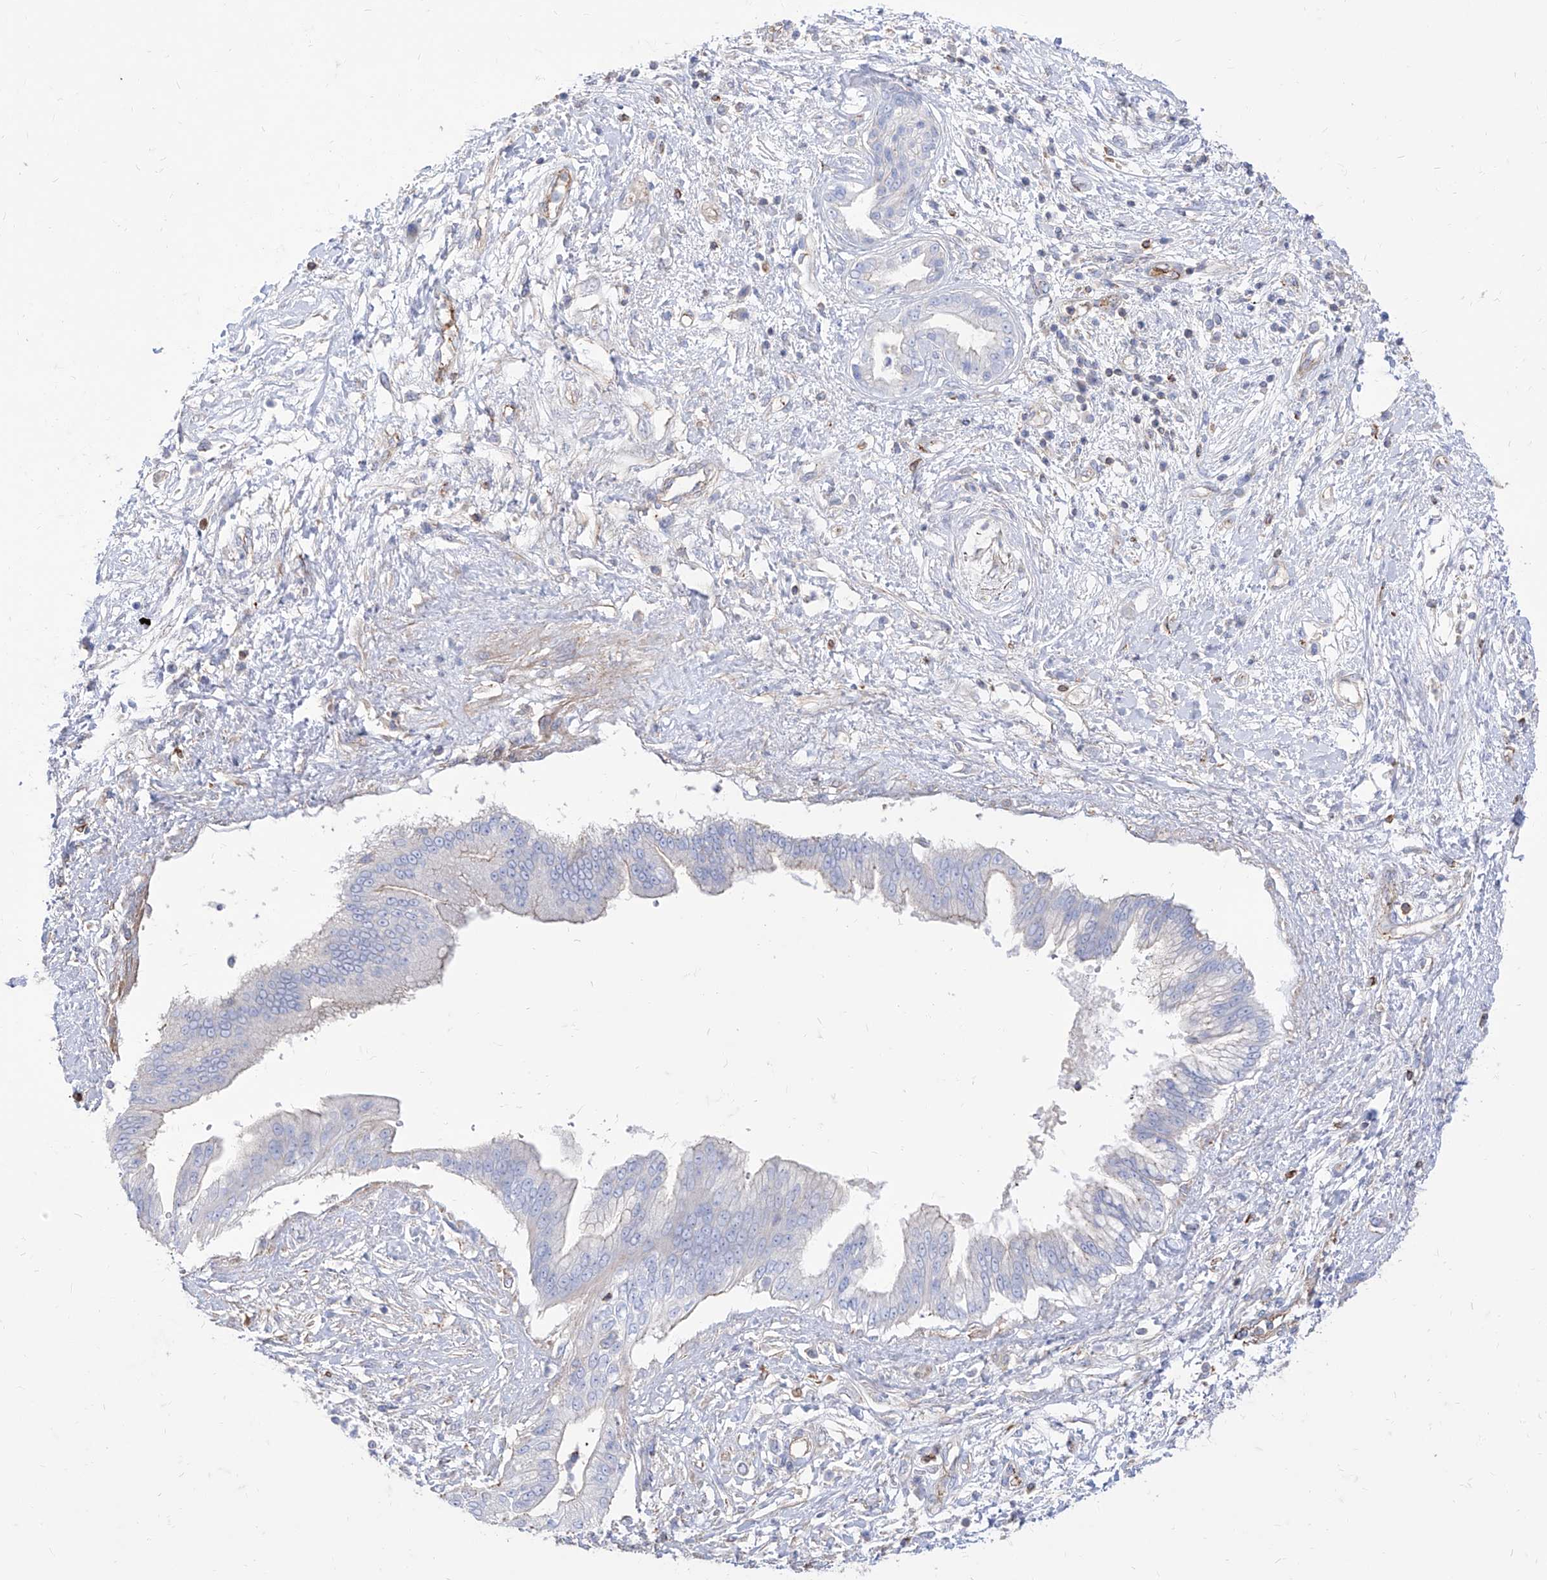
{"staining": {"intensity": "negative", "quantity": "none", "location": "none"}, "tissue": "pancreatic cancer", "cell_type": "Tumor cells", "image_type": "cancer", "snomed": [{"axis": "morphology", "description": "Adenocarcinoma, NOS"}, {"axis": "topography", "description": "Pancreas"}], "caption": "Immunohistochemistry micrograph of human pancreatic cancer stained for a protein (brown), which shows no positivity in tumor cells.", "gene": "C1orf74", "patient": {"sex": "female", "age": 56}}